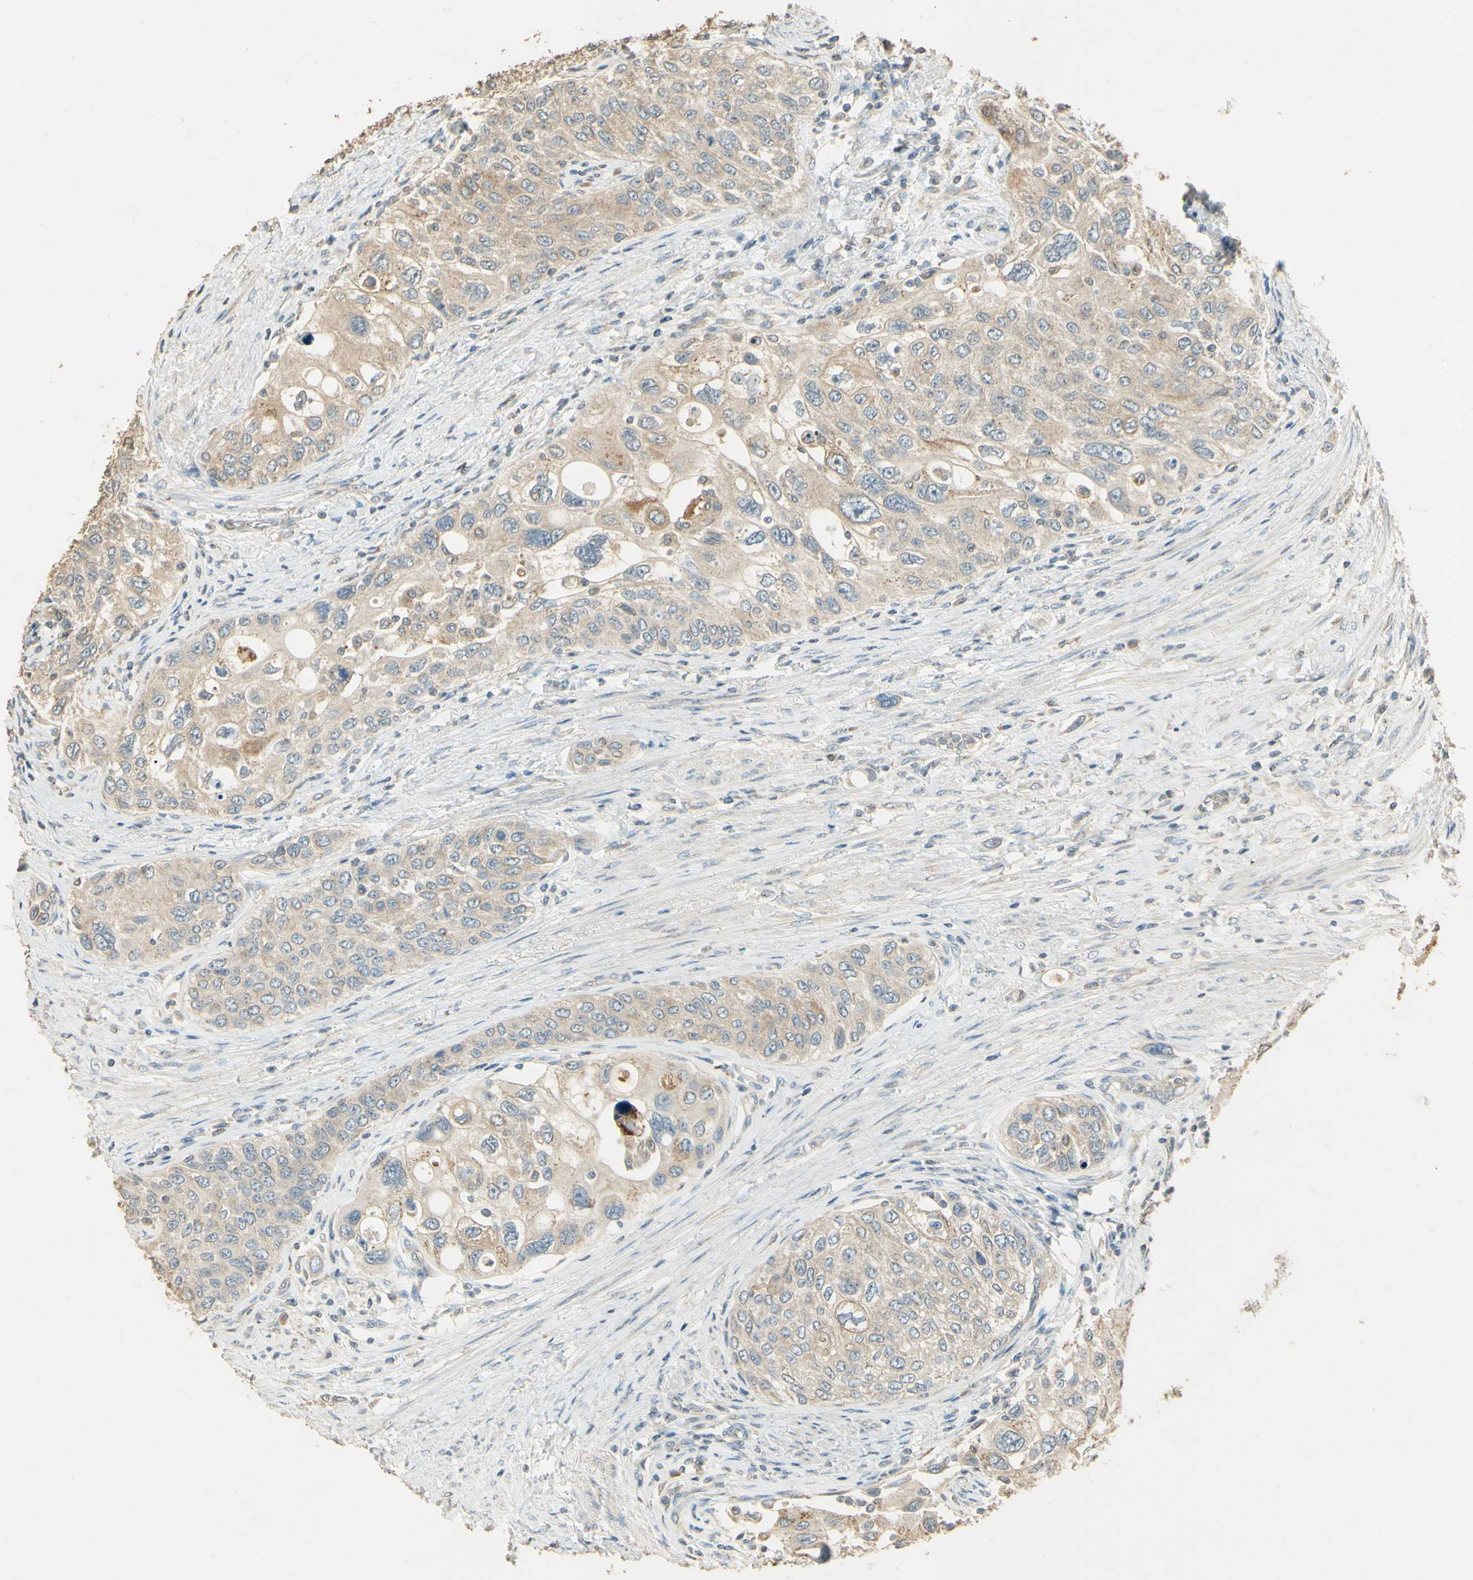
{"staining": {"intensity": "weak", "quantity": "25%-75%", "location": "cytoplasmic/membranous"}, "tissue": "urothelial cancer", "cell_type": "Tumor cells", "image_type": "cancer", "snomed": [{"axis": "morphology", "description": "Urothelial carcinoma, High grade"}, {"axis": "topography", "description": "Urinary bladder"}], "caption": "A photomicrograph of high-grade urothelial carcinoma stained for a protein shows weak cytoplasmic/membranous brown staining in tumor cells.", "gene": "UXS1", "patient": {"sex": "female", "age": 56}}